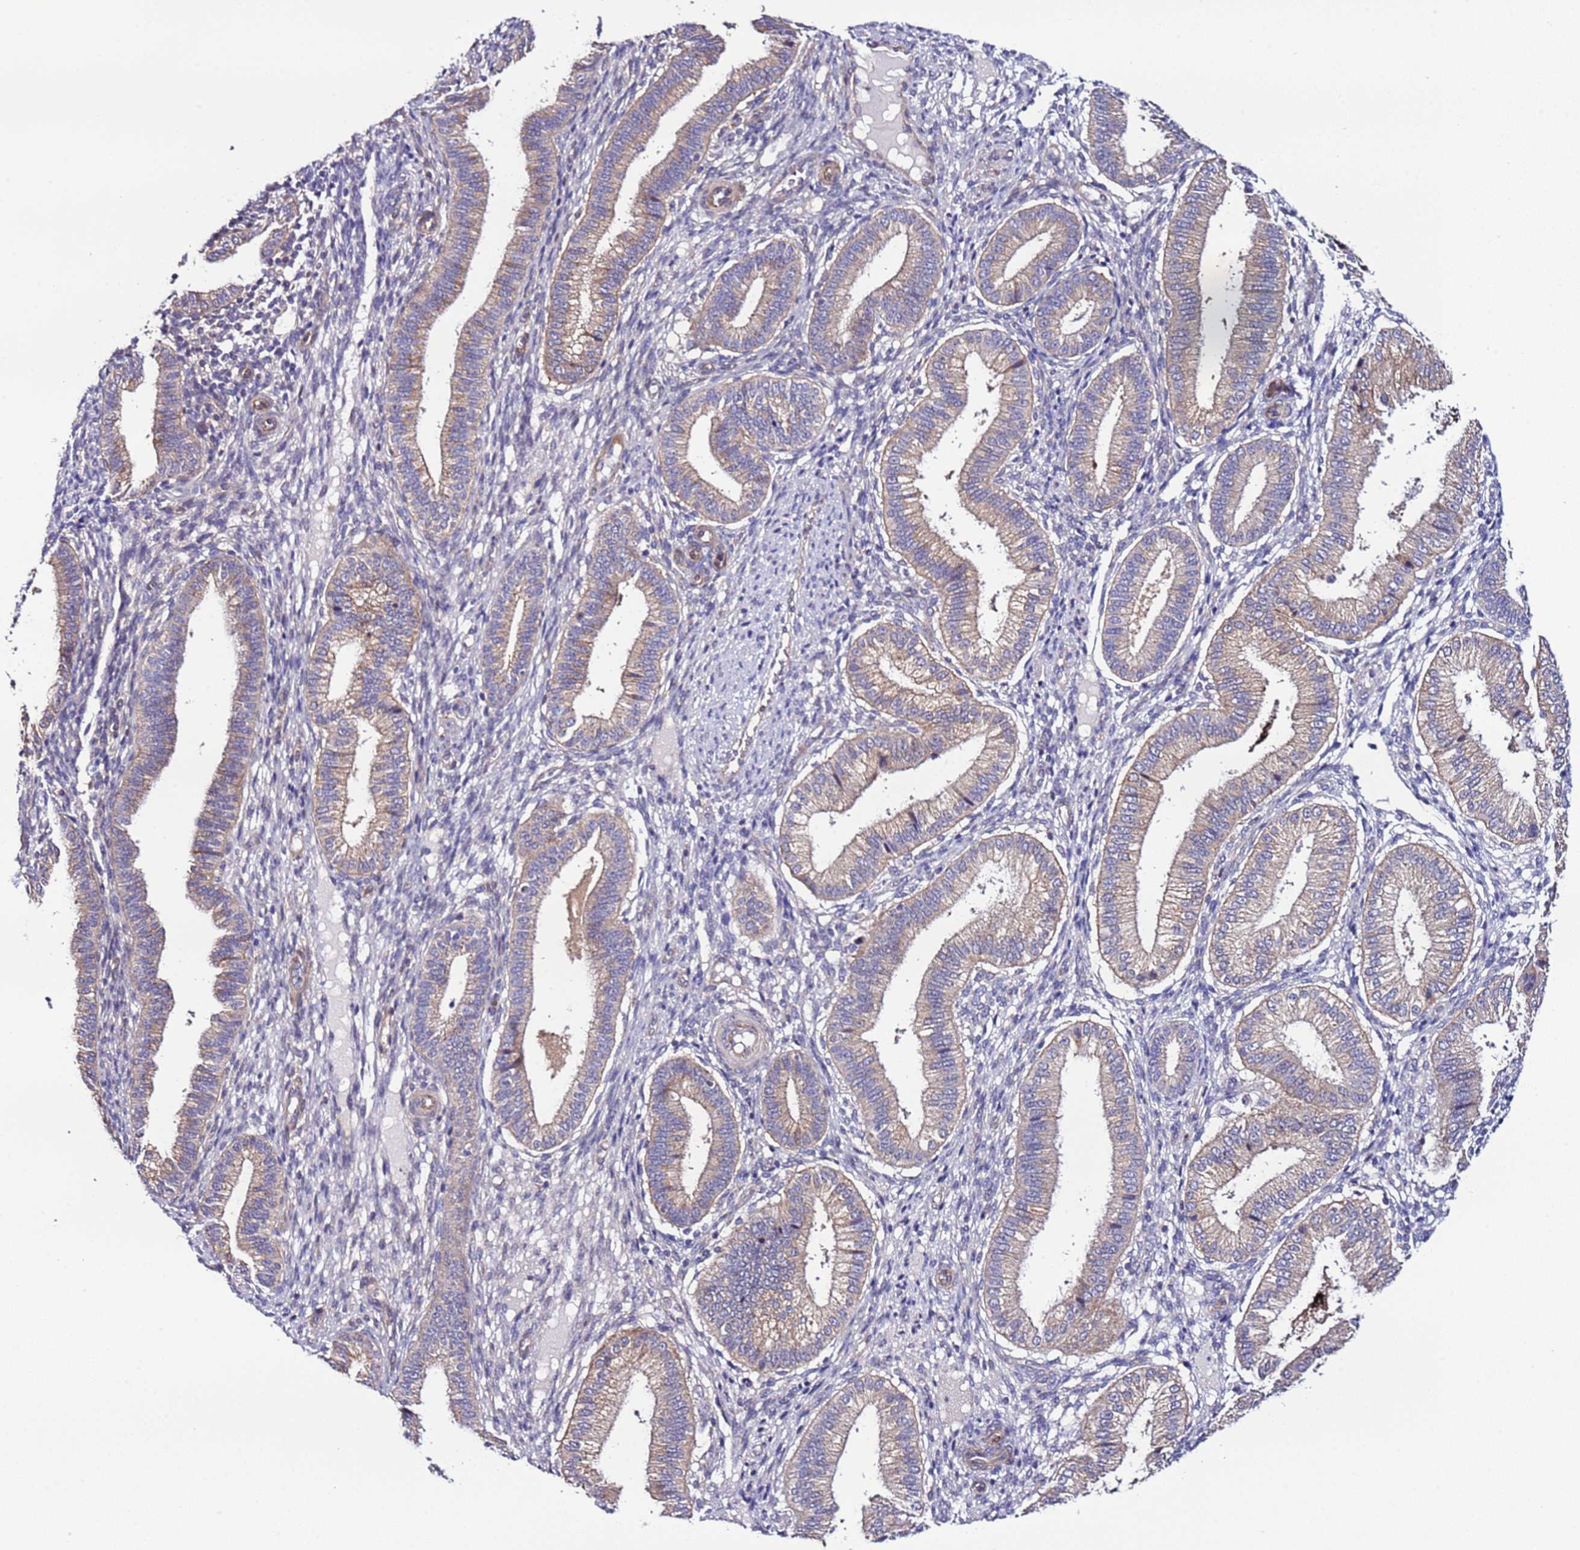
{"staining": {"intensity": "negative", "quantity": "none", "location": "none"}, "tissue": "endometrium", "cell_type": "Cells in endometrial stroma", "image_type": "normal", "snomed": [{"axis": "morphology", "description": "Normal tissue, NOS"}, {"axis": "topography", "description": "Endometrium"}], "caption": "Immunohistochemistry image of unremarkable endometrium: endometrium stained with DAB (3,3'-diaminobenzidine) displays no significant protein staining in cells in endometrial stroma.", "gene": "SPCS1", "patient": {"sex": "female", "age": 39}}